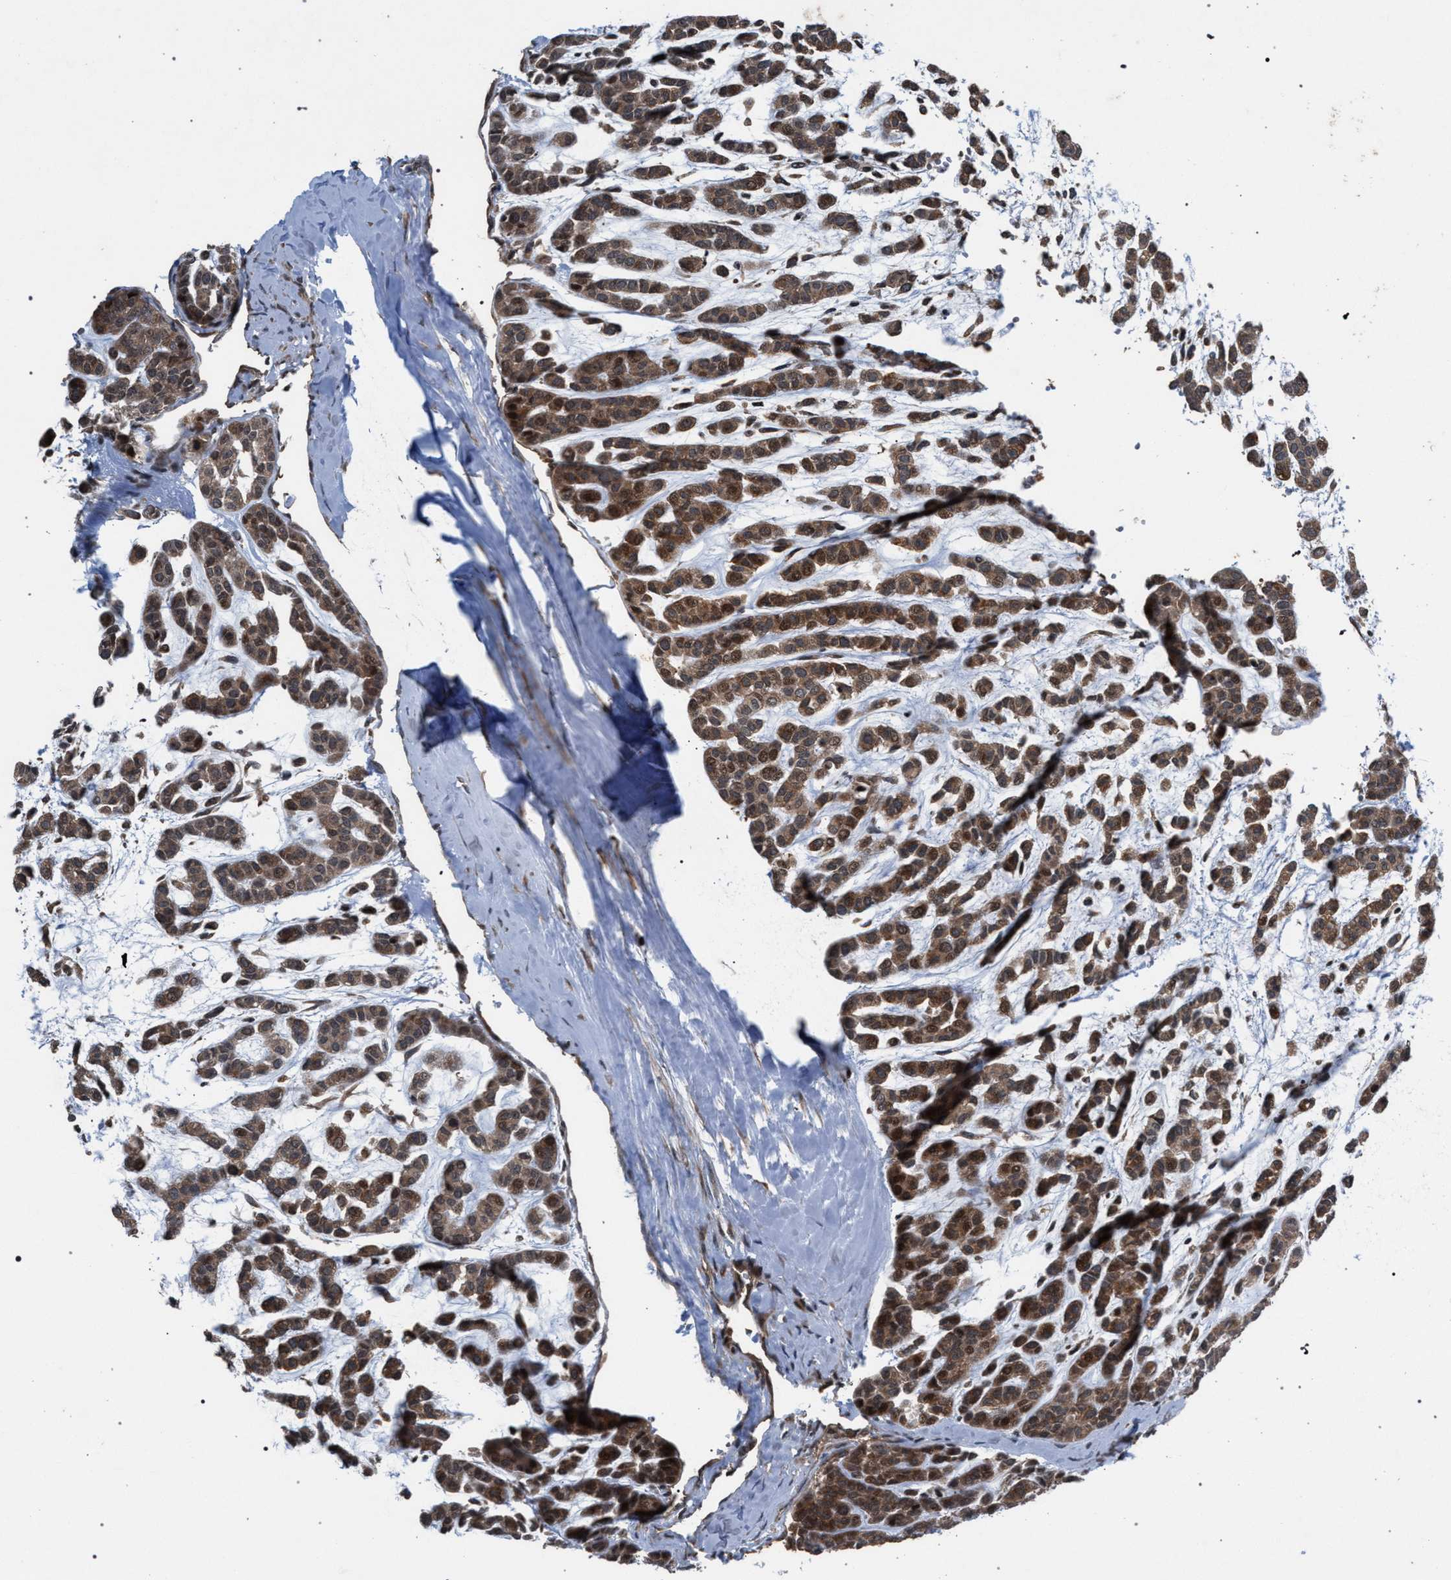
{"staining": {"intensity": "moderate", "quantity": ">75%", "location": "cytoplasmic/membranous"}, "tissue": "head and neck cancer", "cell_type": "Tumor cells", "image_type": "cancer", "snomed": [{"axis": "morphology", "description": "Adenocarcinoma, NOS"}, {"axis": "morphology", "description": "Adenoma, NOS"}, {"axis": "topography", "description": "Head-Neck"}], "caption": "There is medium levels of moderate cytoplasmic/membranous positivity in tumor cells of head and neck adenoma, as demonstrated by immunohistochemical staining (brown color).", "gene": "IRAK4", "patient": {"sex": "female", "age": 55}}